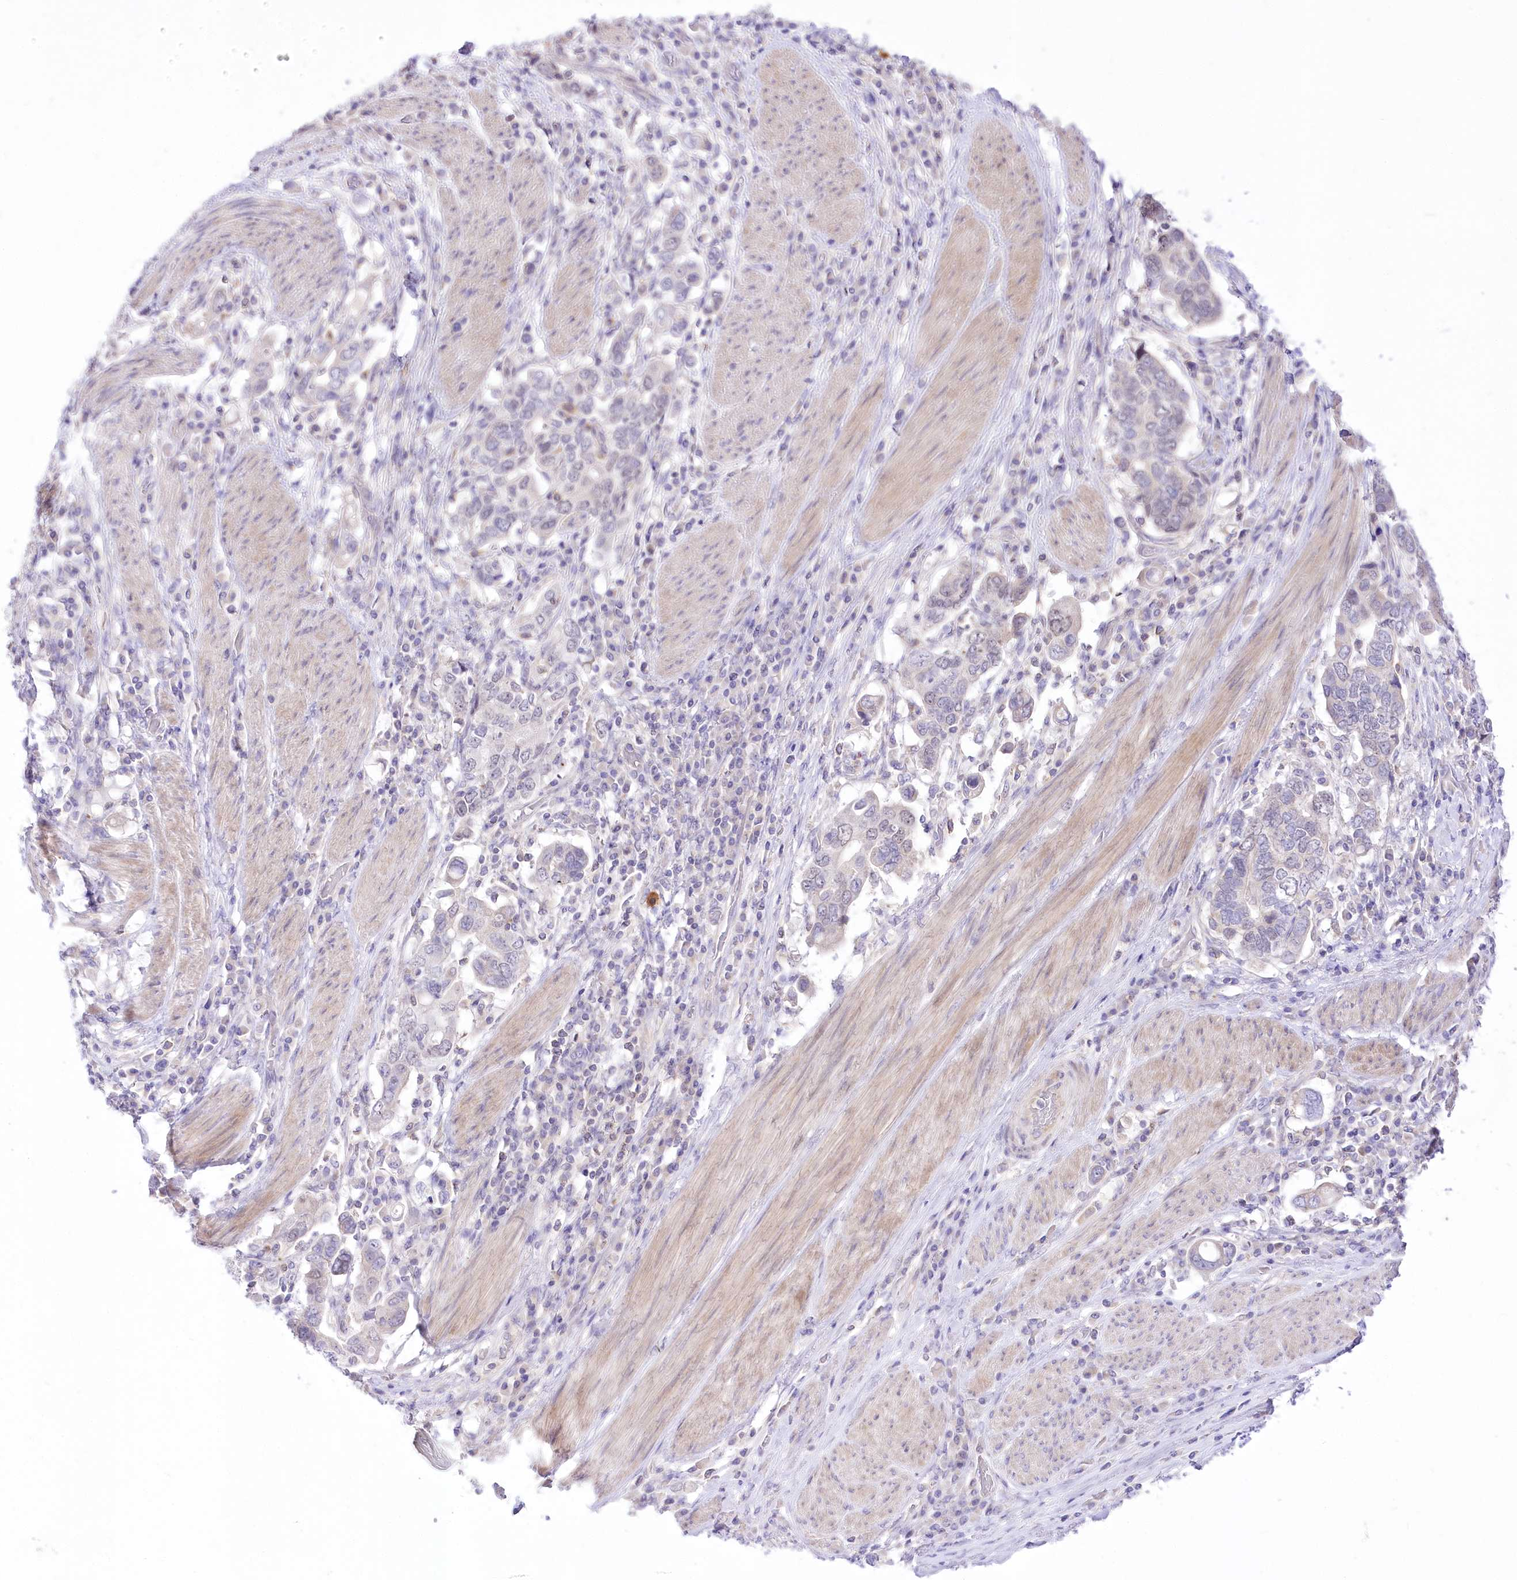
{"staining": {"intensity": "negative", "quantity": "none", "location": "none"}, "tissue": "stomach cancer", "cell_type": "Tumor cells", "image_type": "cancer", "snomed": [{"axis": "morphology", "description": "Adenocarcinoma, NOS"}, {"axis": "topography", "description": "Stomach, upper"}], "caption": "High magnification brightfield microscopy of stomach cancer (adenocarcinoma) stained with DAB (3,3'-diaminobenzidine) (brown) and counterstained with hematoxylin (blue): tumor cells show no significant positivity.", "gene": "HELT", "patient": {"sex": "male", "age": 62}}